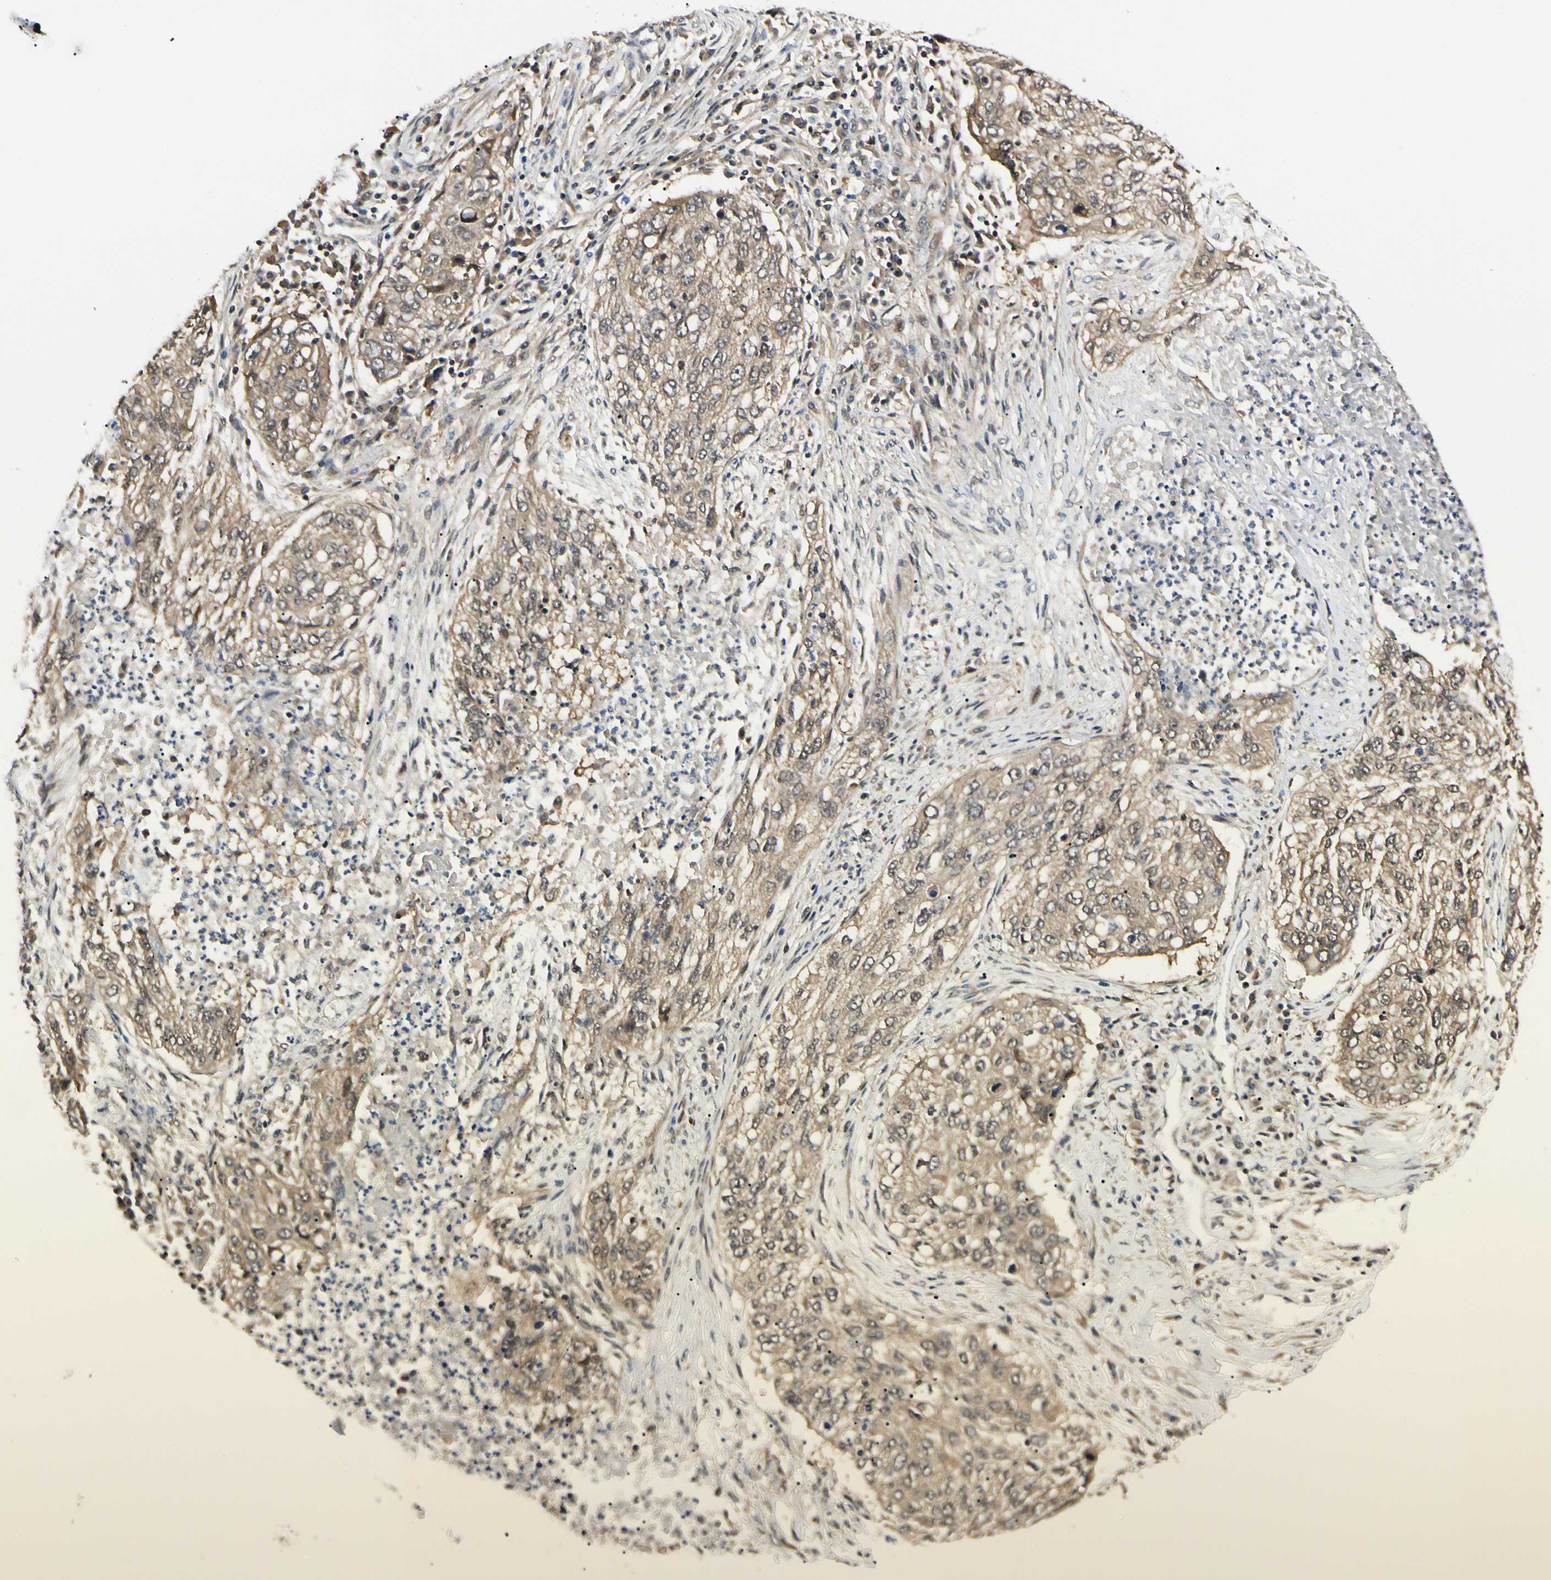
{"staining": {"intensity": "weak", "quantity": ">75%", "location": "cytoplasmic/membranous,nuclear"}, "tissue": "lung cancer", "cell_type": "Tumor cells", "image_type": "cancer", "snomed": [{"axis": "morphology", "description": "Squamous cell carcinoma, NOS"}, {"axis": "topography", "description": "Lung"}], "caption": "Tumor cells reveal low levels of weak cytoplasmic/membranous and nuclear positivity in about >75% of cells in human lung cancer (squamous cell carcinoma).", "gene": "UBE2Z", "patient": {"sex": "female", "age": 63}}